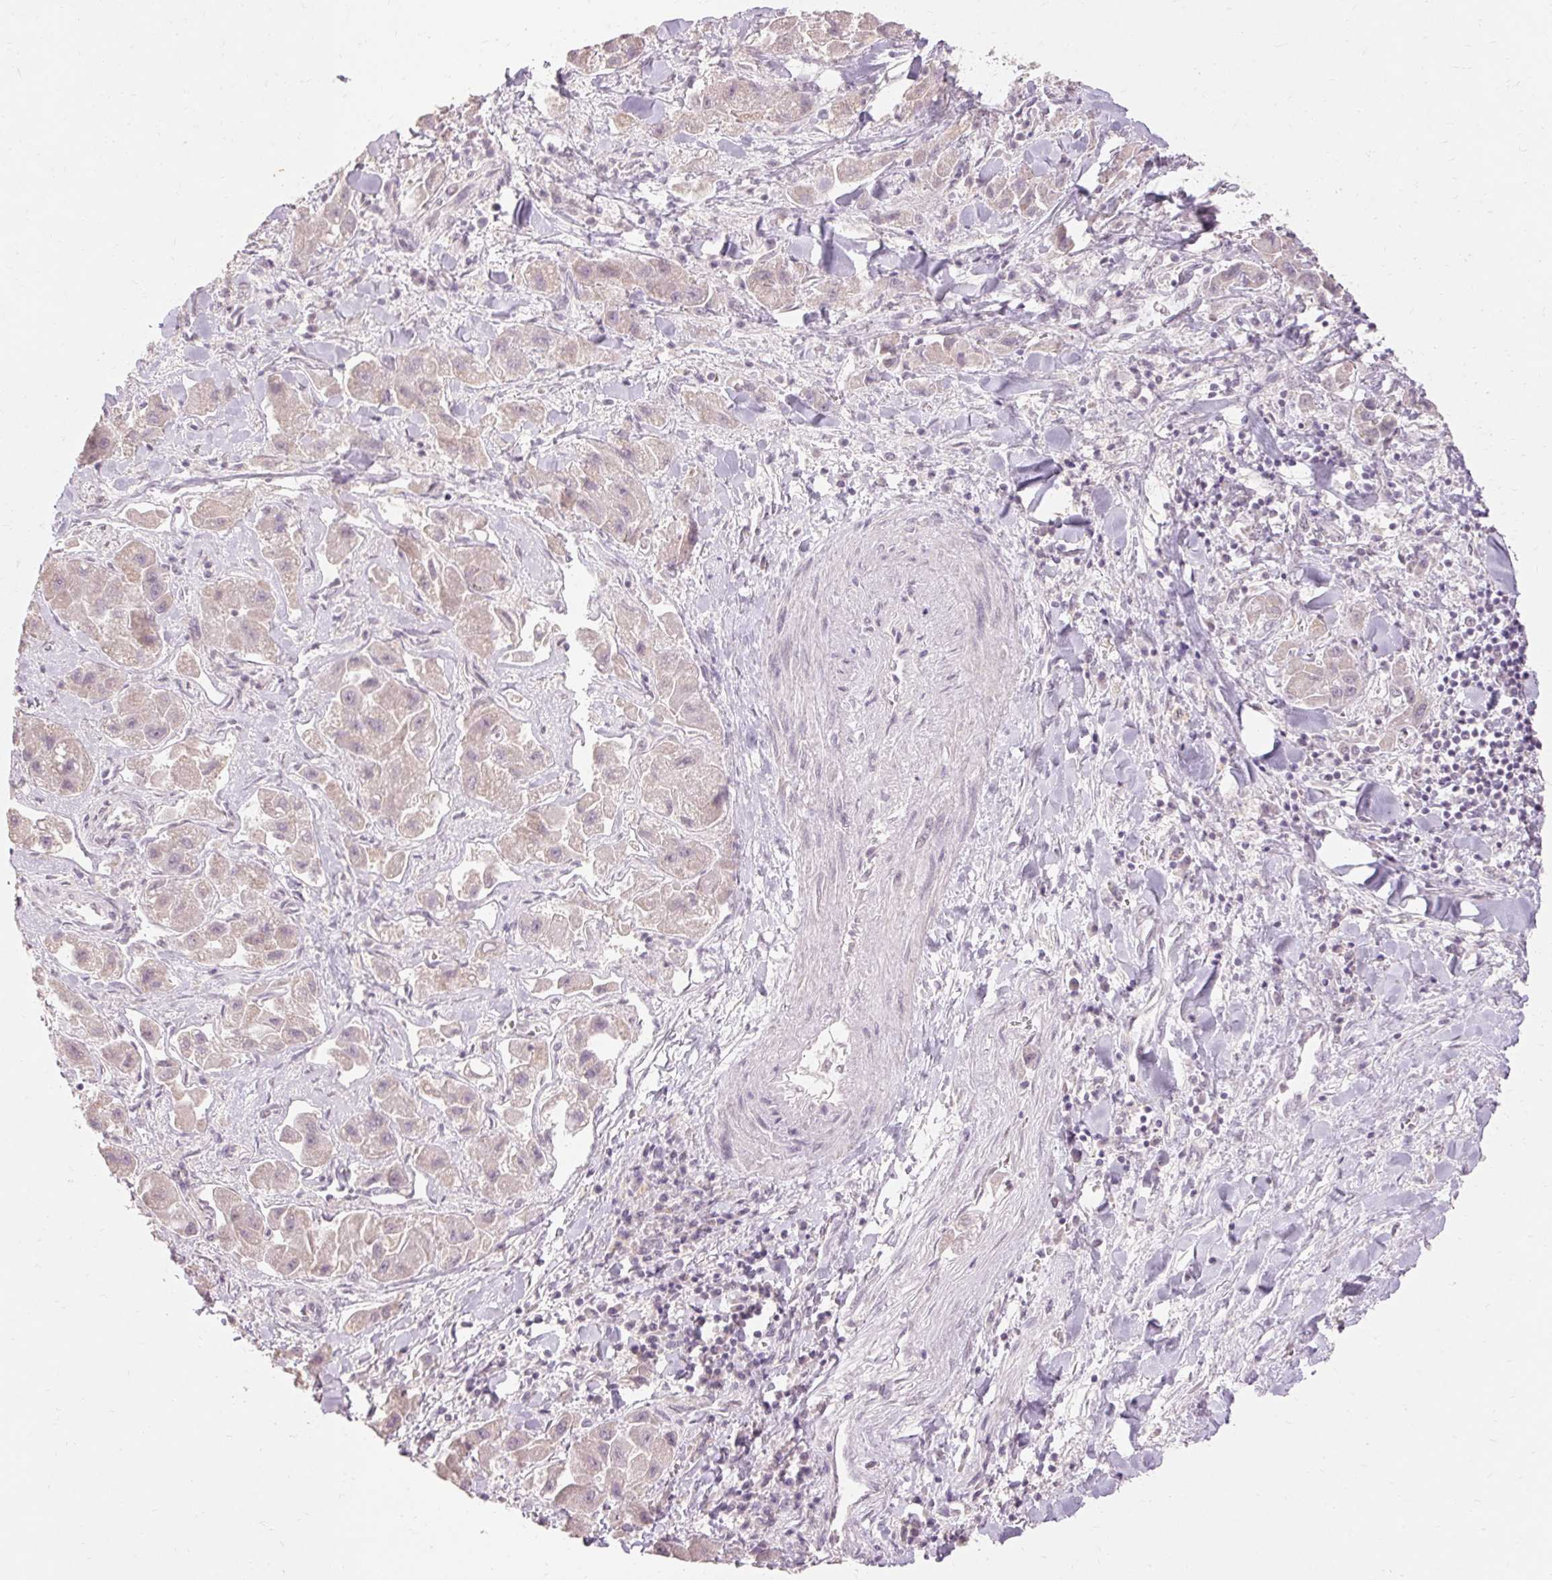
{"staining": {"intensity": "negative", "quantity": "none", "location": "none"}, "tissue": "liver cancer", "cell_type": "Tumor cells", "image_type": "cancer", "snomed": [{"axis": "morphology", "description": "Carcinoma, Hepatocellular, NOS"}, {"axis": "topography", "description": "Liver"}], "caption": "Hepatocellular carcinoma (liver) was stained to show a protein in brown. There is no significant positivity in tumor cells.", "gene": "SKP2", "patient": {"sex": "male", "age": 24}}